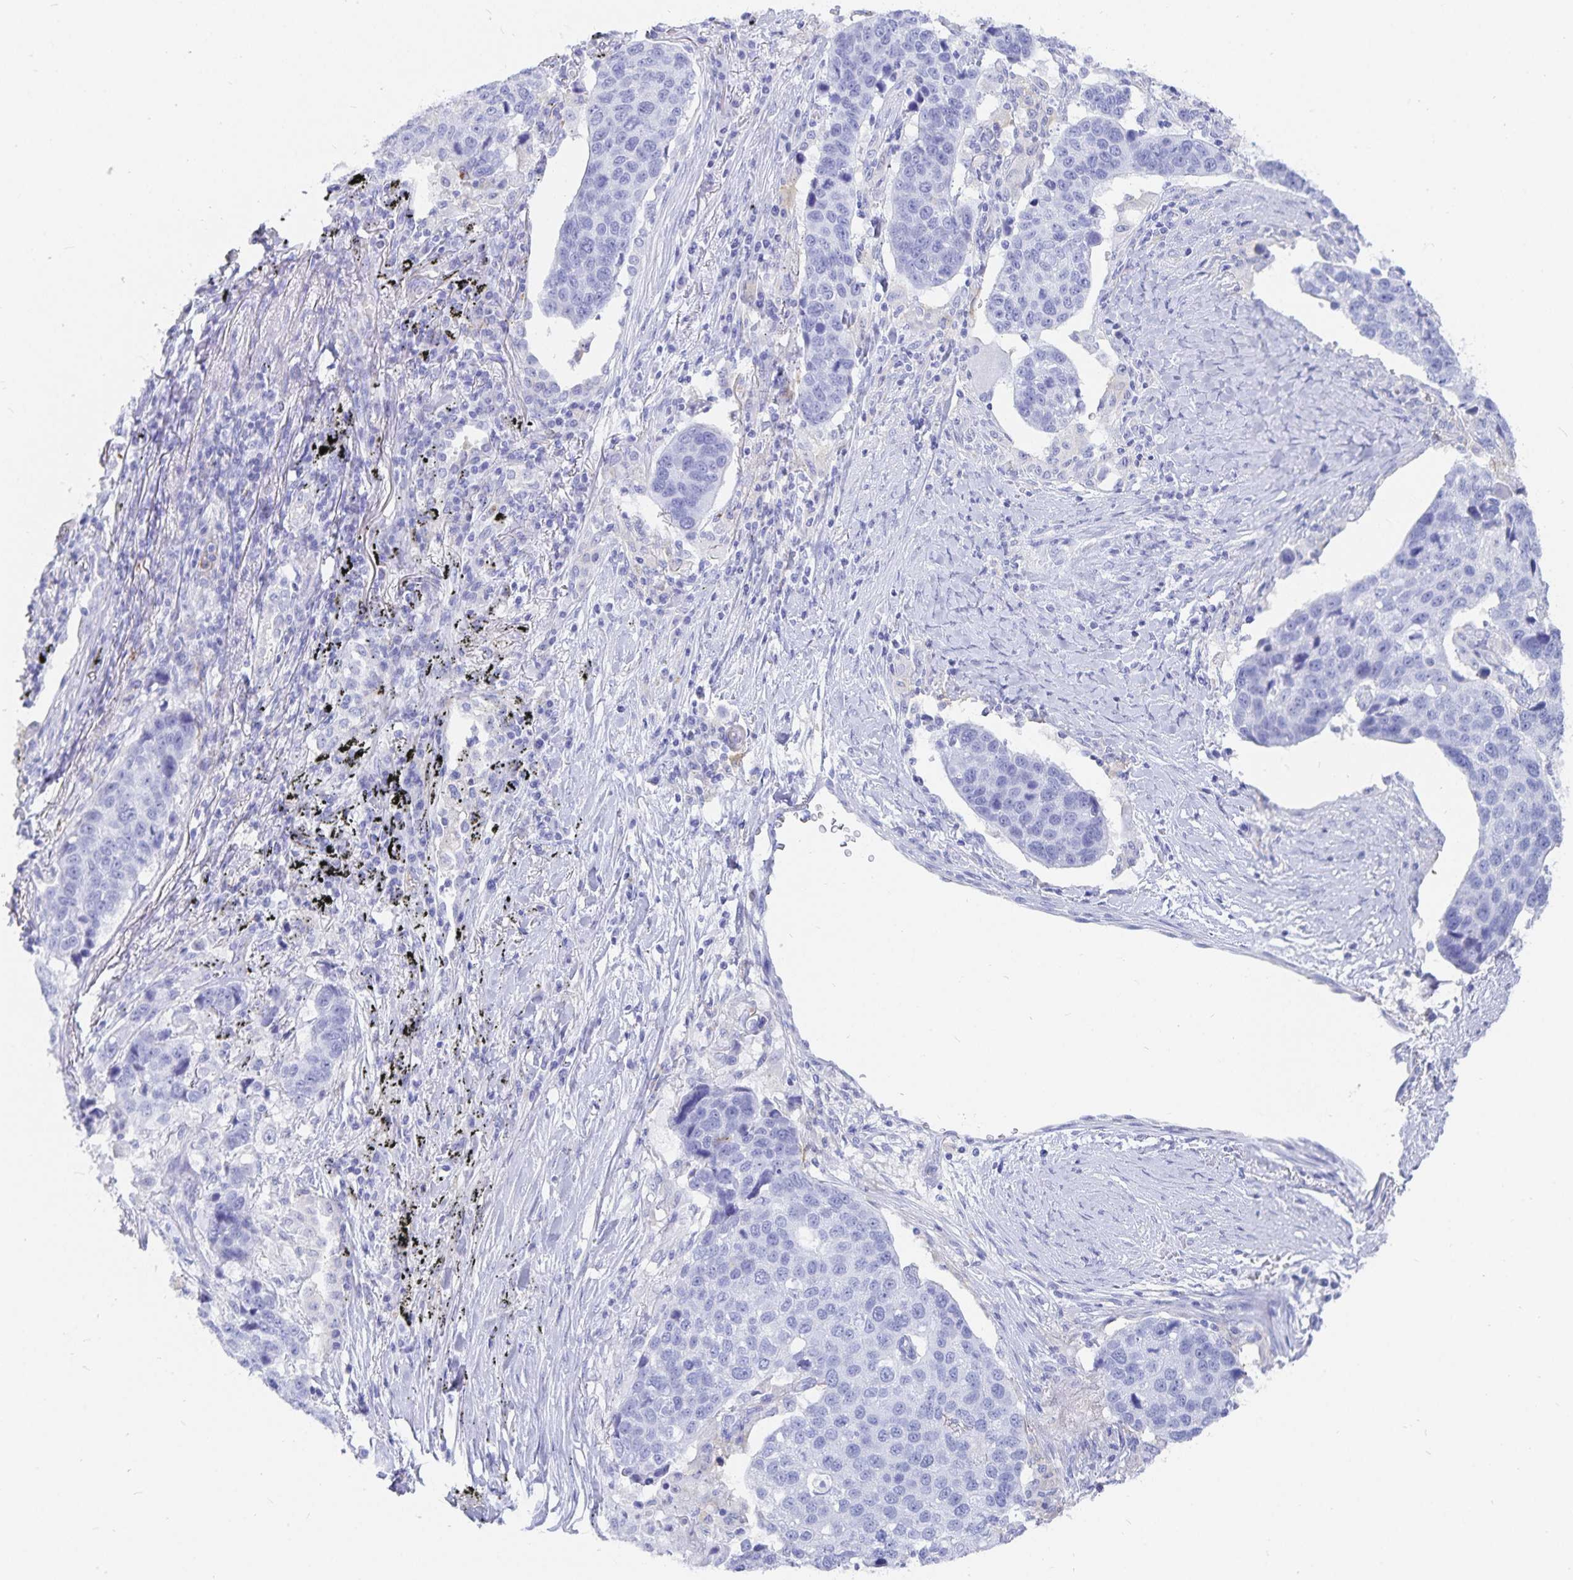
{"staining": {"intensity": "negative", "quantity": "none", "location": "none"}, "tissue": "lung cancer", "cell_type": "Tumor cells", "image_type": "cancer", "snomed": [{"axis": "morphology", "description": "Squamous cell carcinoma, NOS"}, {"axis": "topography", "description": "Lymph node"}, {"axis": "topography", "description": "Lung"}], "caption": "This histopathology image is of lung cancer (squamous cell carcinoma) stained with IHC to label a protein in brown with the nuclei are counter-stained blue. There is no staining in tumor cells.", "gene": "INSL5", "patient": {"sex": "male", "age": 61}}